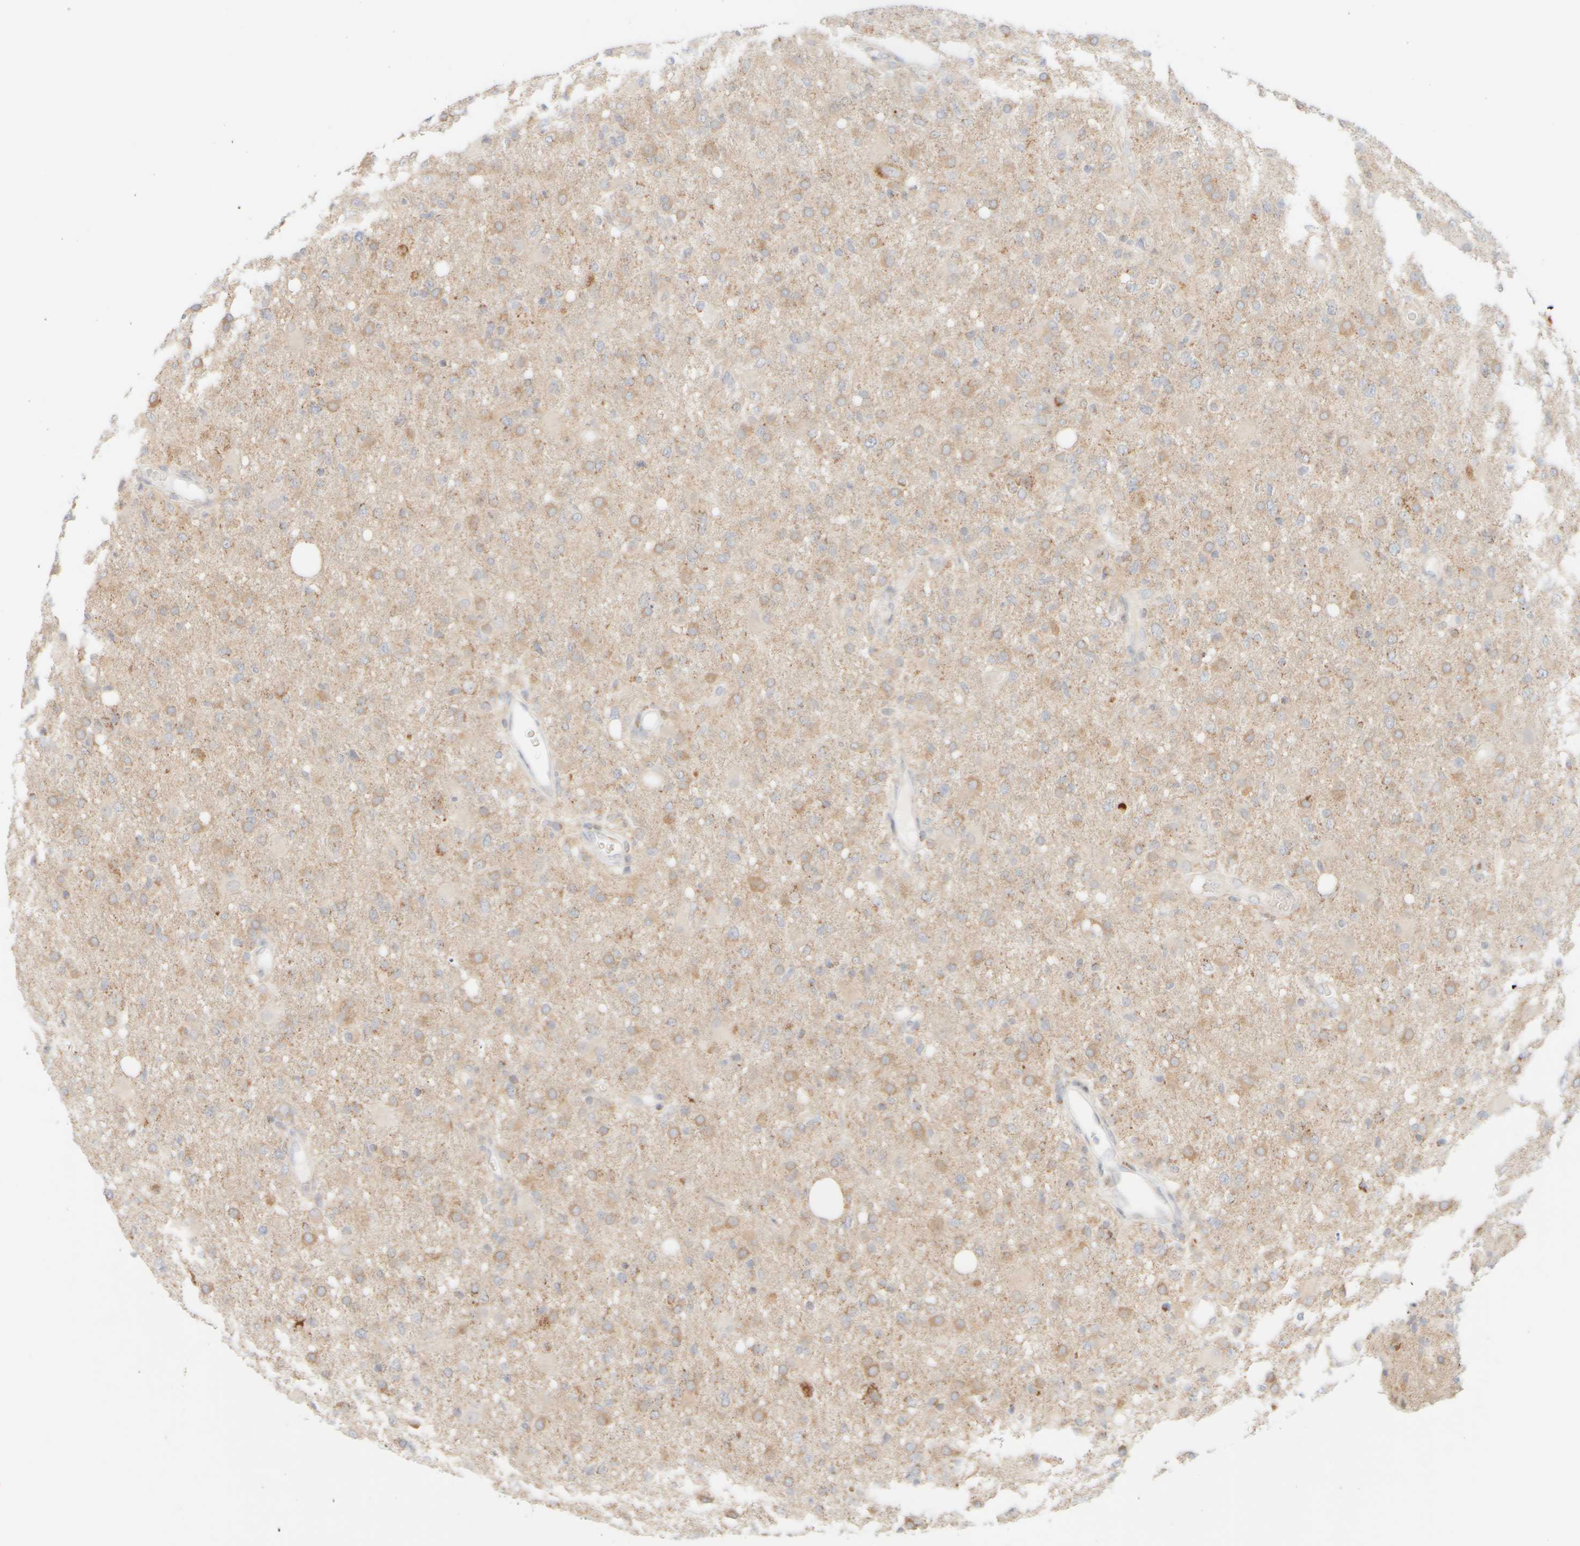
{"staining": {"intensity": "weak", "quantity": ">75%", "location": "cytoplasmic/membranous"}, "tissue": "glioma", "cell_type": "Tumor cells", "image_type": "cancer", "snomed": [{"axis": "morphology", "description": "Glioma, malignant, High grade"}, {"axis": "topography", "description": "Brain"}], "caption": "A brown stain highlights weak cytoplasmic/membranous expression of a protein in human high-grade glioma (malignant) tumor cells.", "gene": "PPM1K", "patient": {"sex": "female", "age": 57}}